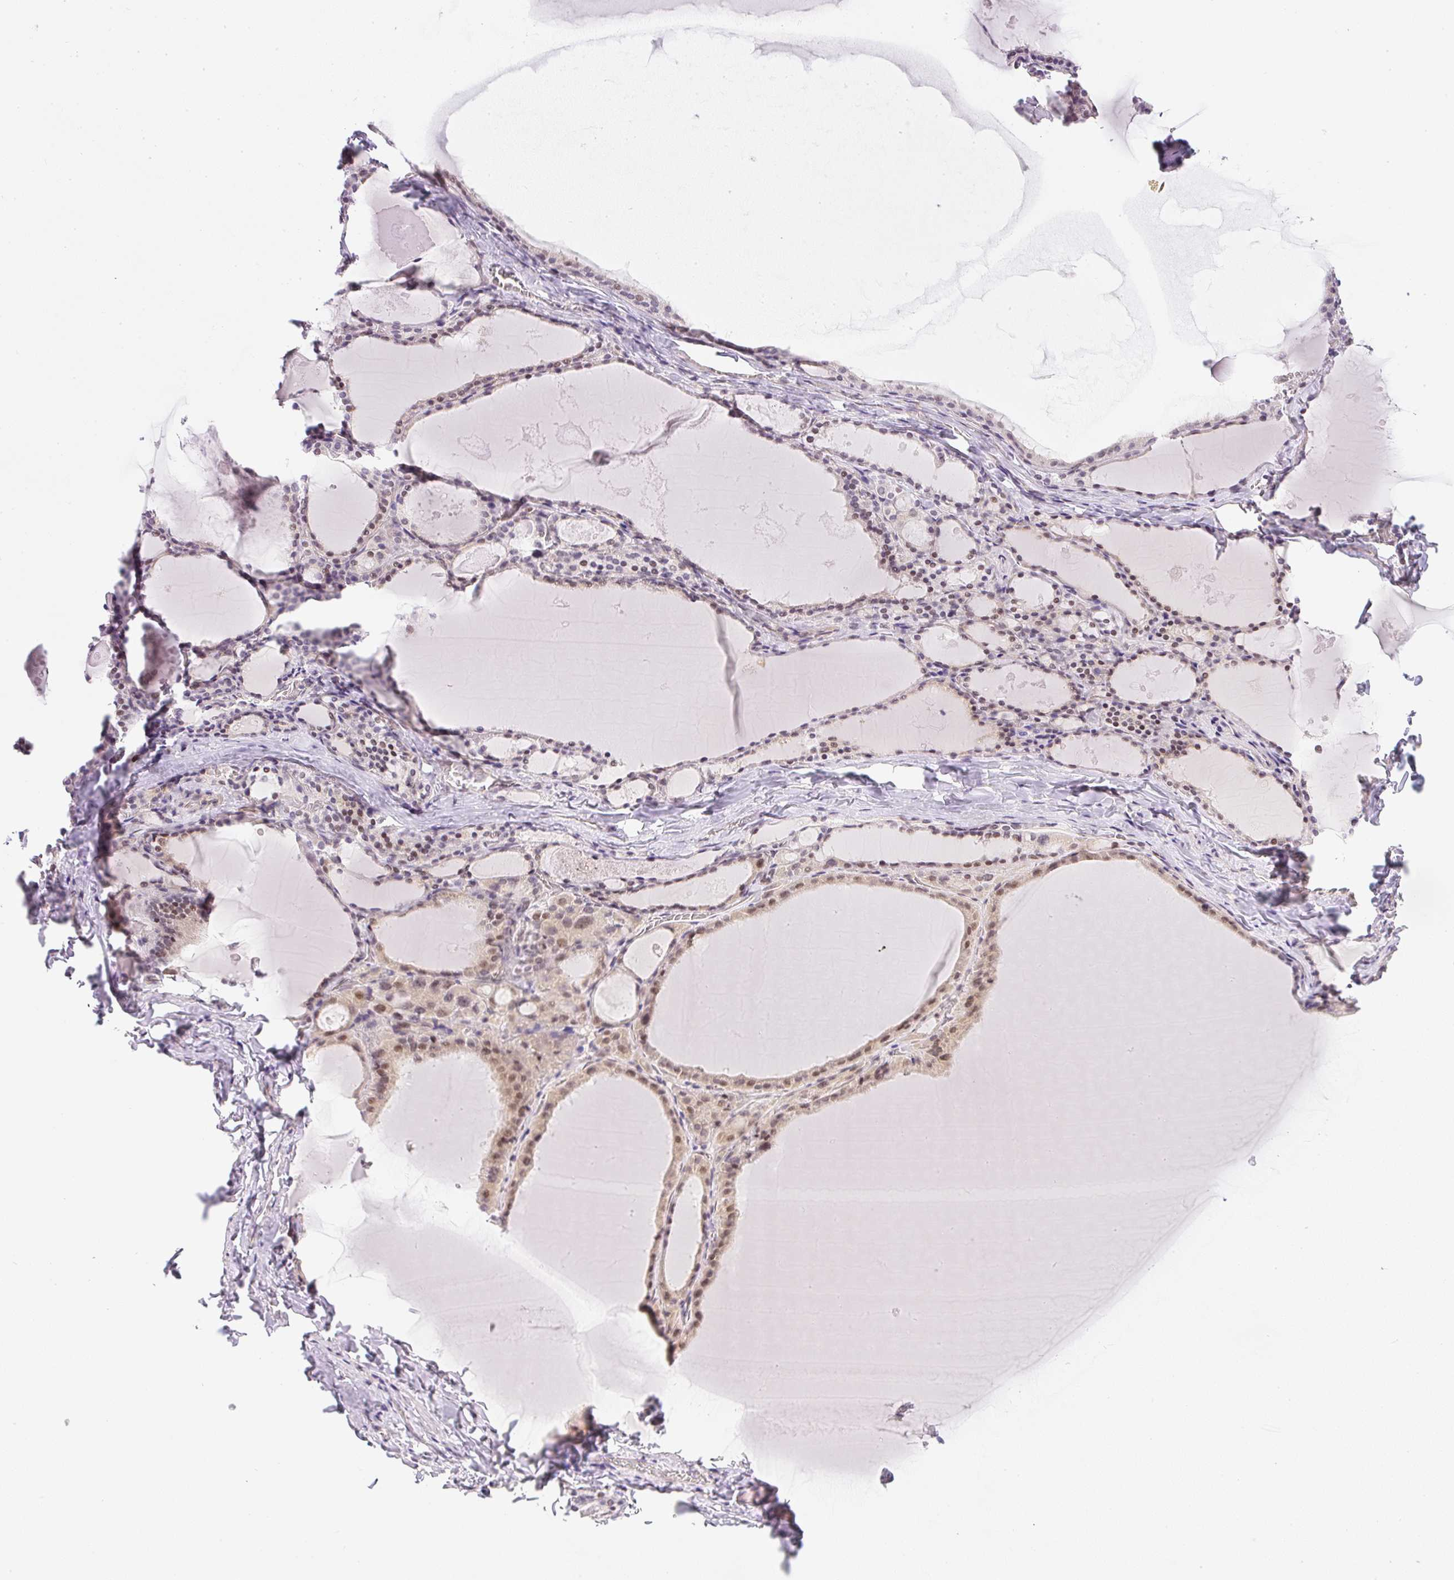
{"staining": {"intensity": "moderate", "quantity": ">75%", "location": "nuclear"}, "tissue": "thyroid gland", "cell_type": "Glandular cells", "image_type": "normal", "snomed": [{"axis": "morphology", "description": "Normal tissue, NOS"}, {"axis": "topography", "description": "Thyroid gland"}], "caption": "Benign thyroid gland demonstrates moderate nuclear positivity in approximately >75% of glandular cells.", "gene": "DPPA4", "patient": {"sex": "male", "age": 56}}